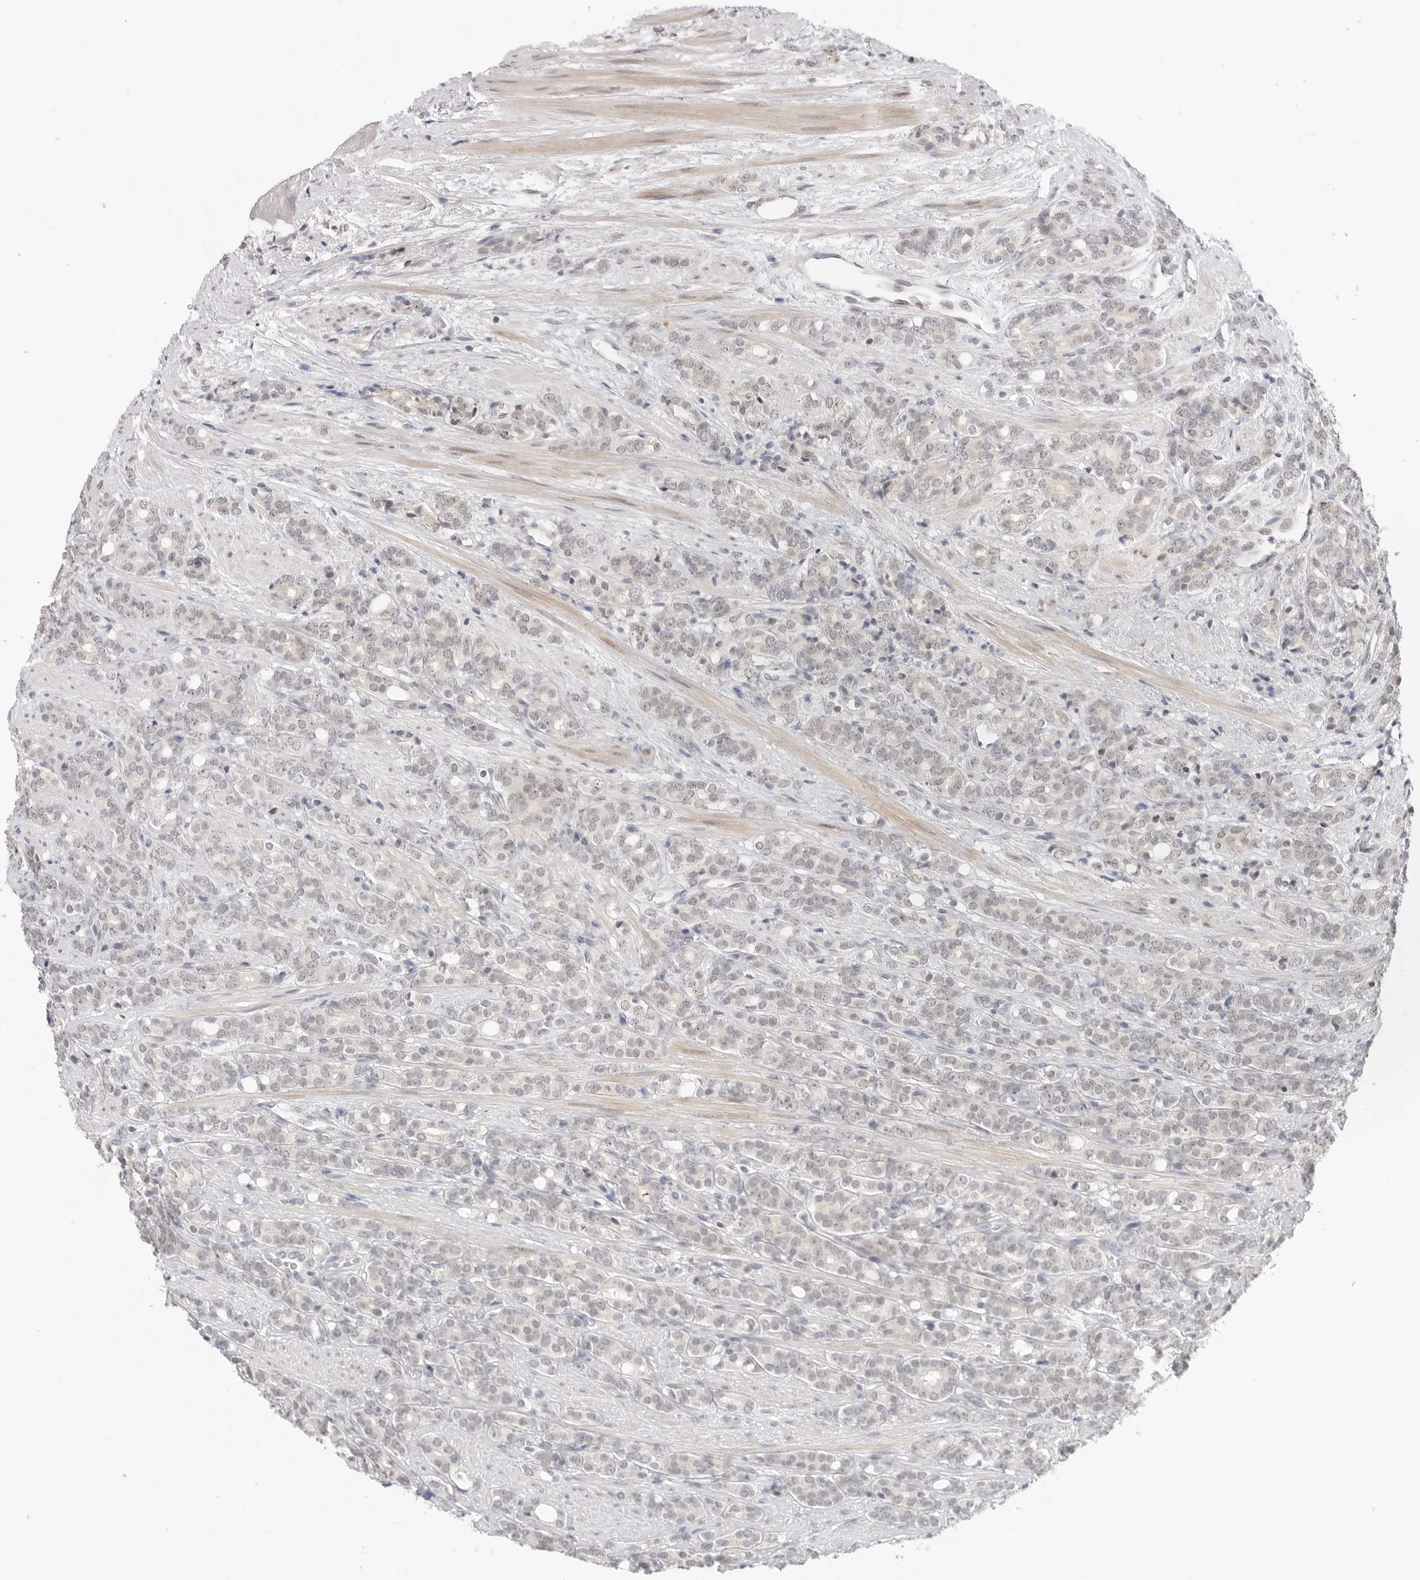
{"staining": {"intensity": "weak", "quantity": "<25%", "location": "nuclear"}, "tissue": "prostate cancer", "cell_type": "Tumor cells", "image_type": "cancer", "snomed": [{"axis": "morphology", "description": "Adenocarcinoma, High grade"}, {"axis": "topography", "description": "Prostate"}], "caption": "An immunohistochemistry histopathology image of prostate cancer is shown. There is no staining in tumor cells of prostate cancer. The staining is performed using DAB (3,3'-diaminobenzidine) brown chromogen with nuclei counter-stained in using hematoxylin.", "gene": "TSEN2", "patient": {"sex": "male", "age": 62}}